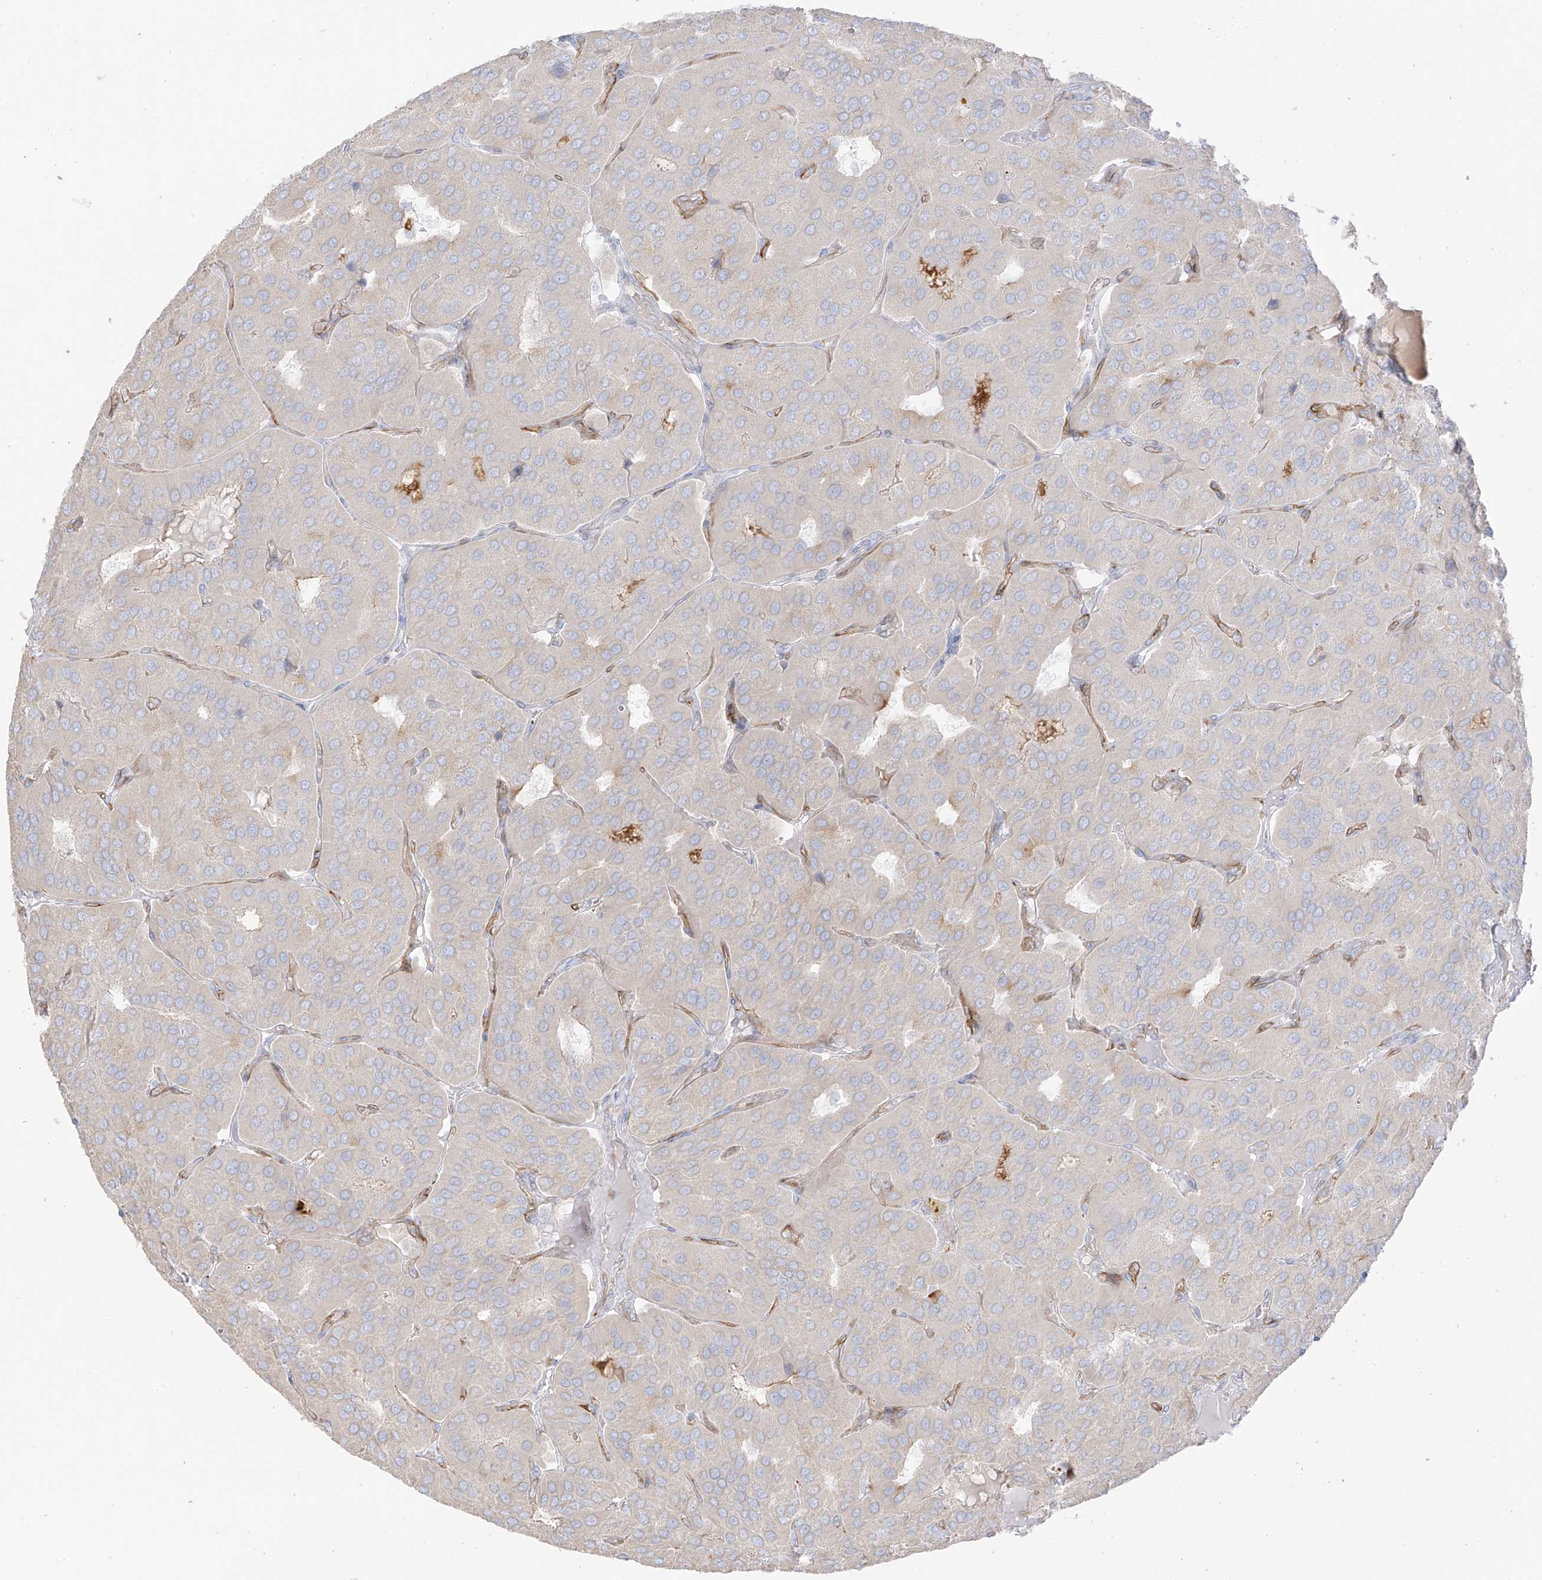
{"staining": {"intensity": "negative", "quantity": "none", "location": "none"}, "tissue": "parathyroid gland", "cell_type": "Glandular cells", "image_type": "normal", "snomed": [{"axis": "morphology", "description": "Normal tissue, NOS"}, {"axis": "morphology", "description": "Adenoma, NOS"}, {"axis": "topography", "description": "Parathyroid gland"}], "caption": "DAB immunohistochemical staining of benign parathyroid gland shows no significant staining in glandular cells. The staining was performed using DAB (3,3'-diaminobenzidine) to visualize the protein expression in brown, while the nuclei were stained in blue with hematoxylin (Magnification: 20x).", "gene": "C11orf87", "patient": {"sex": "female", "age": 86}}